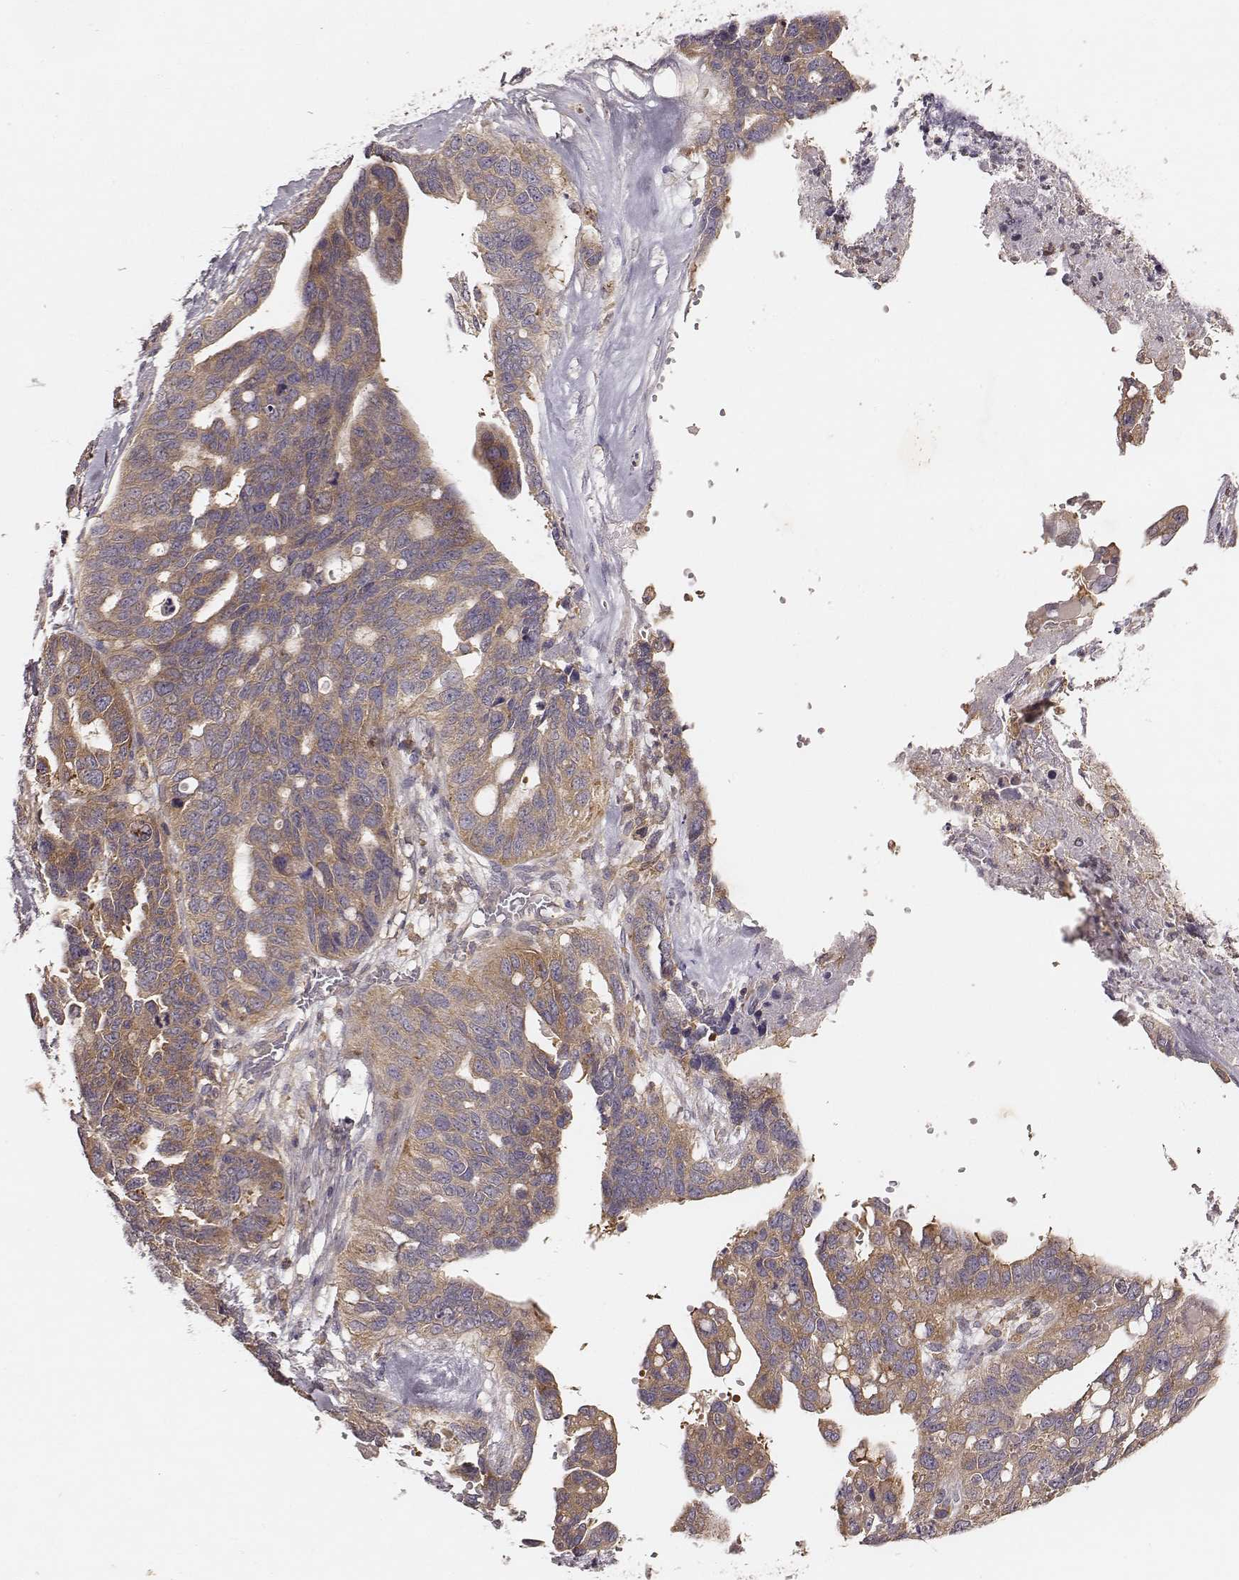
{"staining": {"intensity": "weak", "quantity": ">75%", "location": "cytoplasmic/membranous"}, "tissue": "ovarian cancer", "cell_type": "Tumor cells", "image_type": "cancer", "snomed": [{"axis": "morphology", "description": "Cystadenocarcinoma, serous, NOS"}, {"axis": "topography", "description": "Ovary"}], "caption": "Ovarian cancer stained for a protein demonstrates weak cytoplasmic/membranous positivity in tumor cells. Nuclei are stained in blue.", "gene": "VPS26A", "patient": {"sex": "female", "age": 69}}